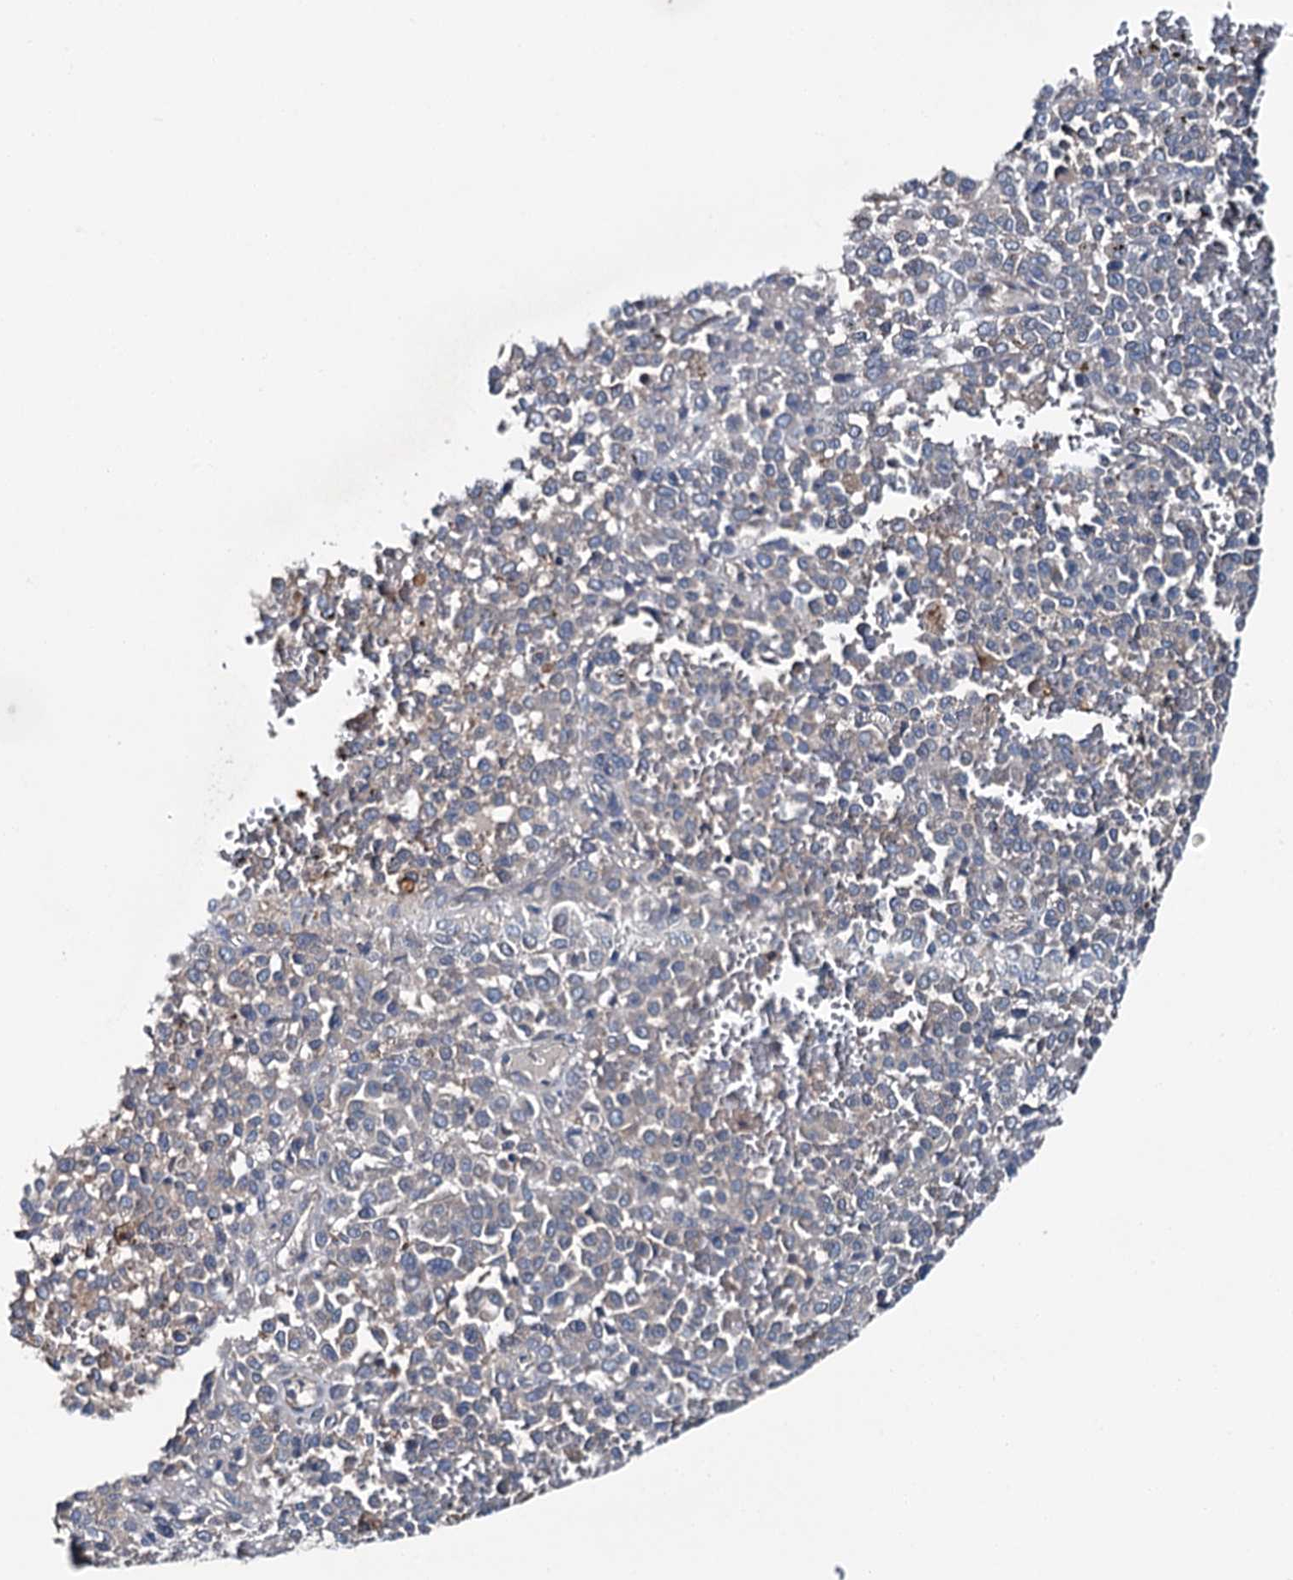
{"staining": {"intensity": "negative", "quantity": "none", "location": "none"}, "tissue": "melanoma", "cell_type": "Tumor cells", "image_type": "cancer", "snomed": [{"axis": "morphology", "description": "Malignant melanoma, Metastatic site"}, {"axis": "topography", "description": "Pancreas"}], "caption": "High magnification brightfield microscopy of malignant melanoma (metastatic site) stained with DAB (3,3'-diaminobenzidine) (brown) and counterstained with hematoxylin (blue): tumor cells show no significant expression.", "gene": "SLC22A25", "patient": {"sex": "female", "age": 30}}